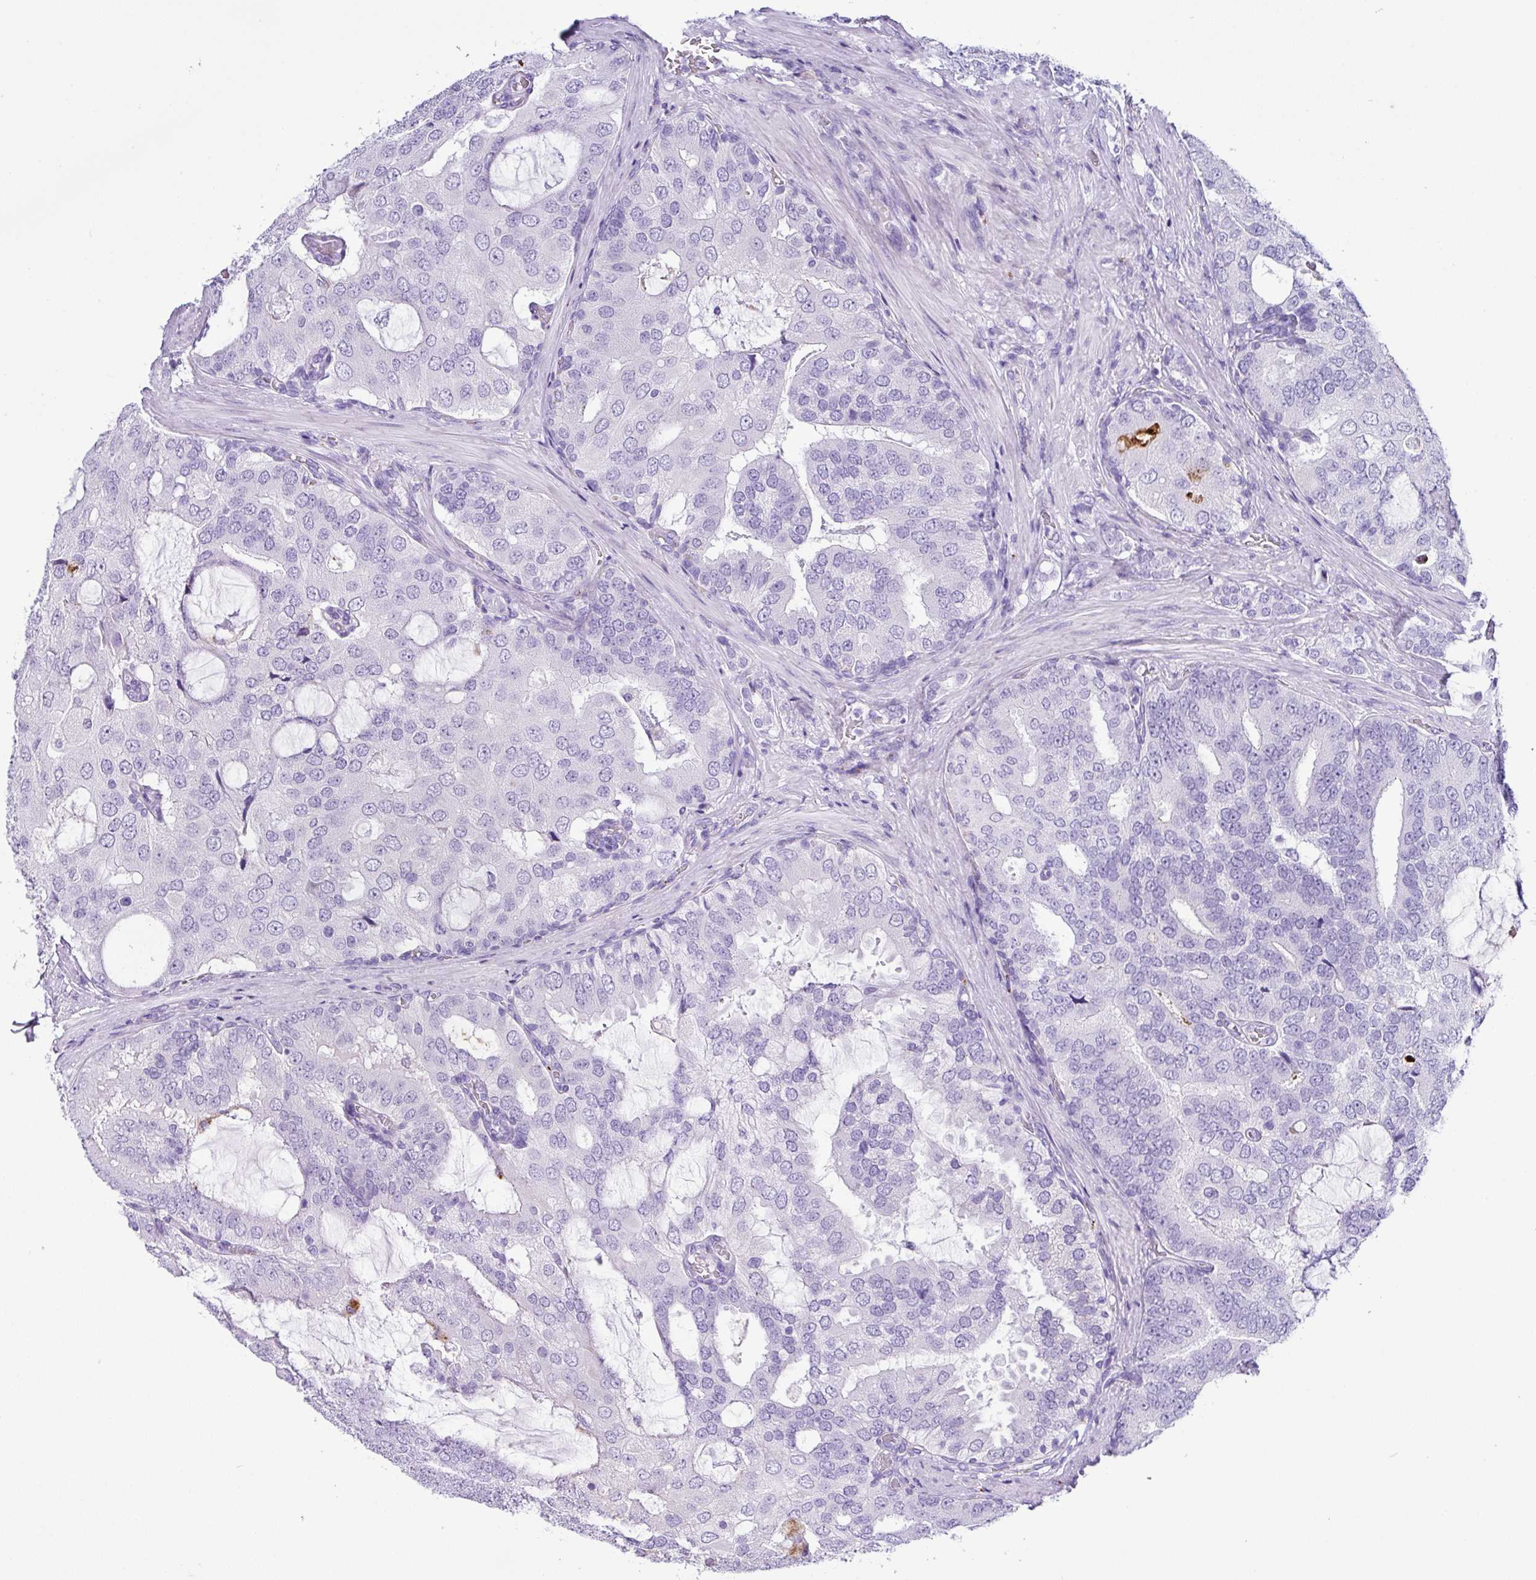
{"staining": {"intensity": "negative", "quantity": "none", "location": "none"}, "tissue": "prostate cancer", "cell_type": "Tumor cells", "image_type": "cancer", "snomed": [{"axis": "morphology", "description": "Adenocarcinoma, High grade"}, {"axis": "topography", "description": "Prostate"}], "caption": "Tumor cells show no significant protein positivity in high-grade adenocarcinoma (prostate). (Stains: DAB immunohistochemistry (IHC) with hematoxylin counter stain, Microscopy: brightfield microscopy at high magnification).", "gene": "ZG16", "patient": {"sex": "male", "age": 55}}